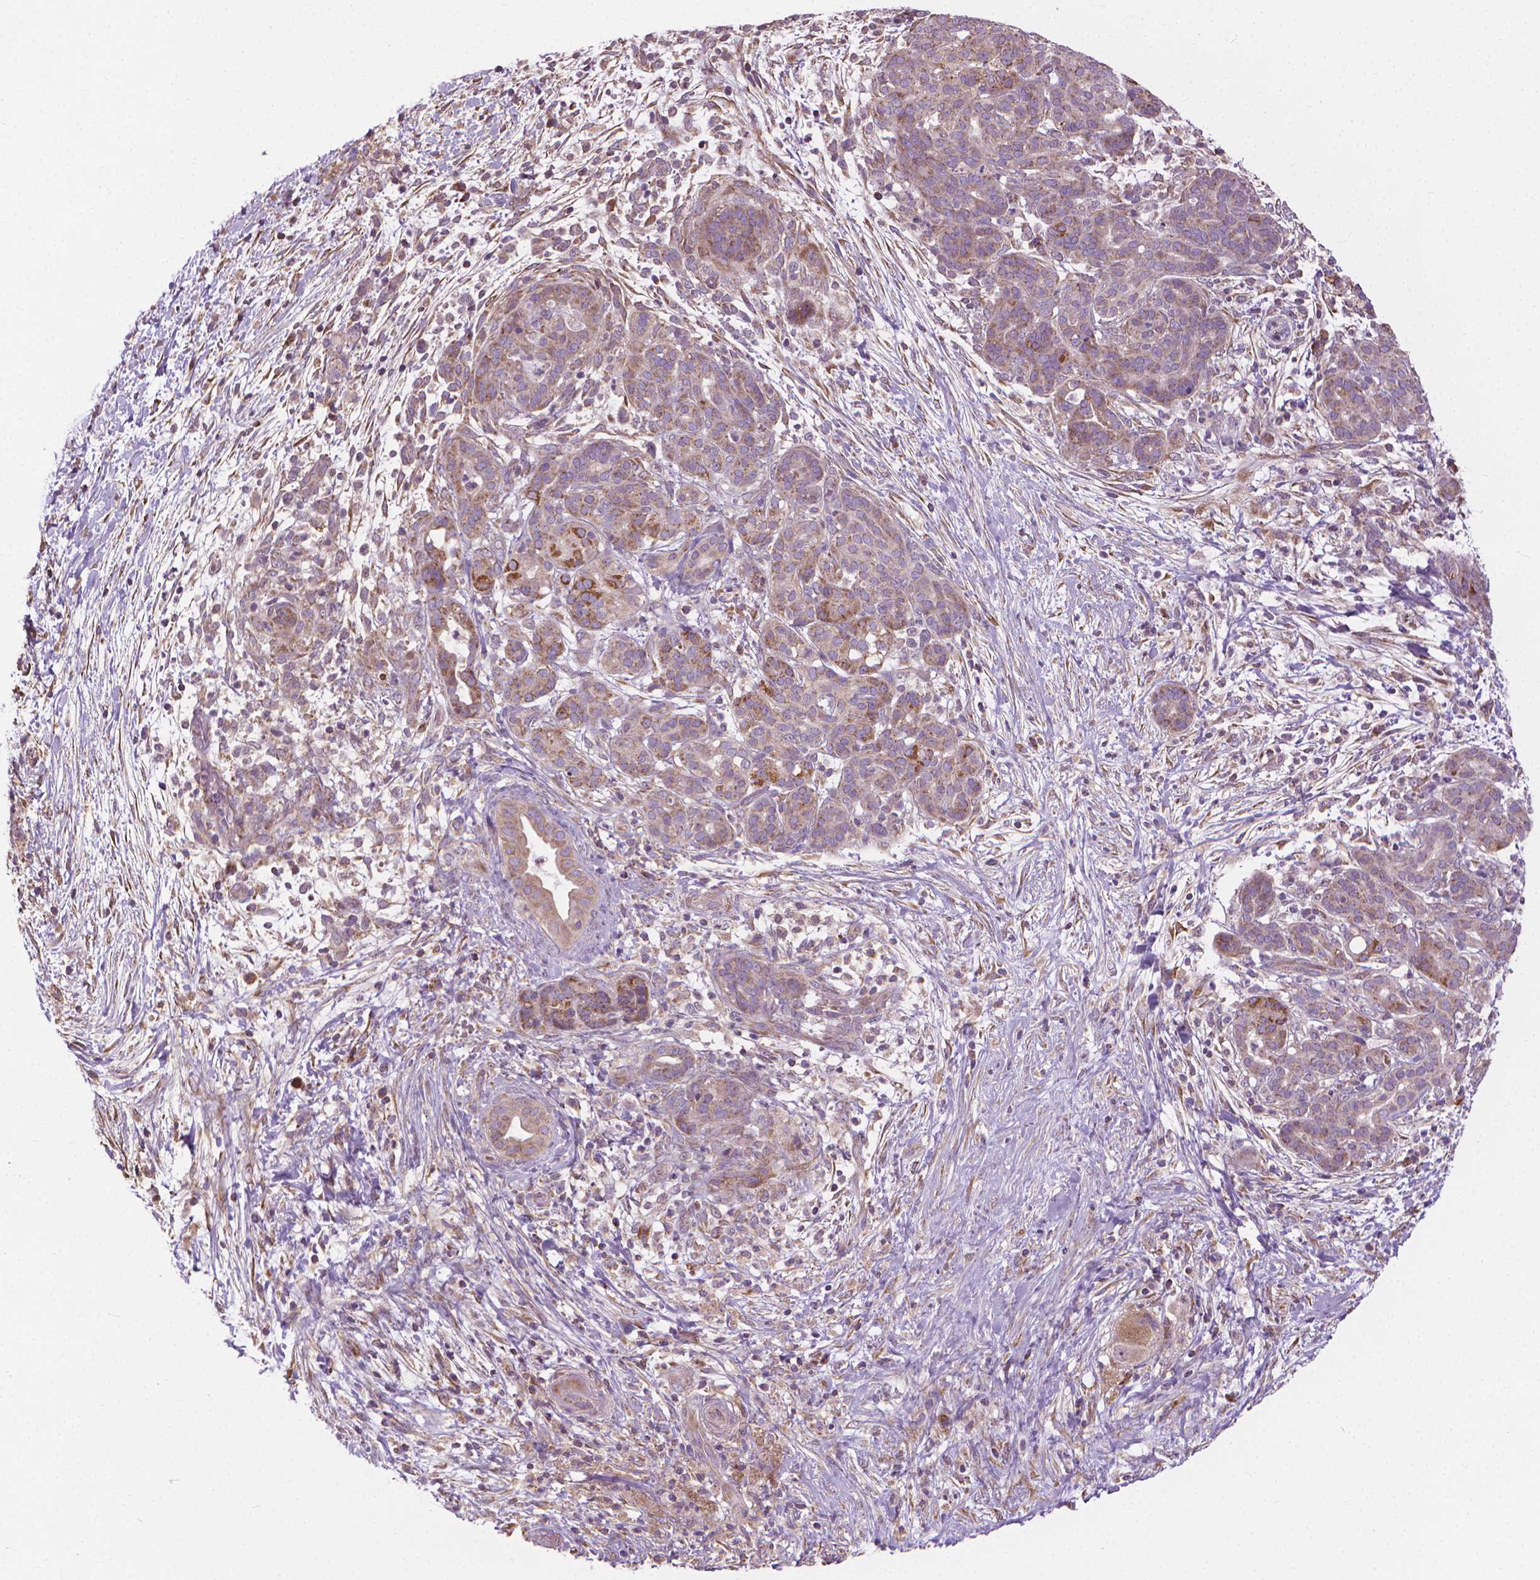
{"staining": {"intensity": "weak", "quantity": "25%-75%", "location": "cytoplasmic/membranous"}, "tissue": "pancreatic cancer", "cell_type": "Tumor cells", "image_type": "cancer", "snomed": [{"axis": "morphology", "description": "Adenocarcinoma, NOS"}, {"axis": "topography", "description": "Pancreas"}], "caption": "Tumor cells show weak cytoplasmic/membranous positivity in approximately 25%-75% of cells in pancreatic cancer (adenocarcinoma).", "gene": "NUDT1", "patient": {"sex": "male", "age": 44}}